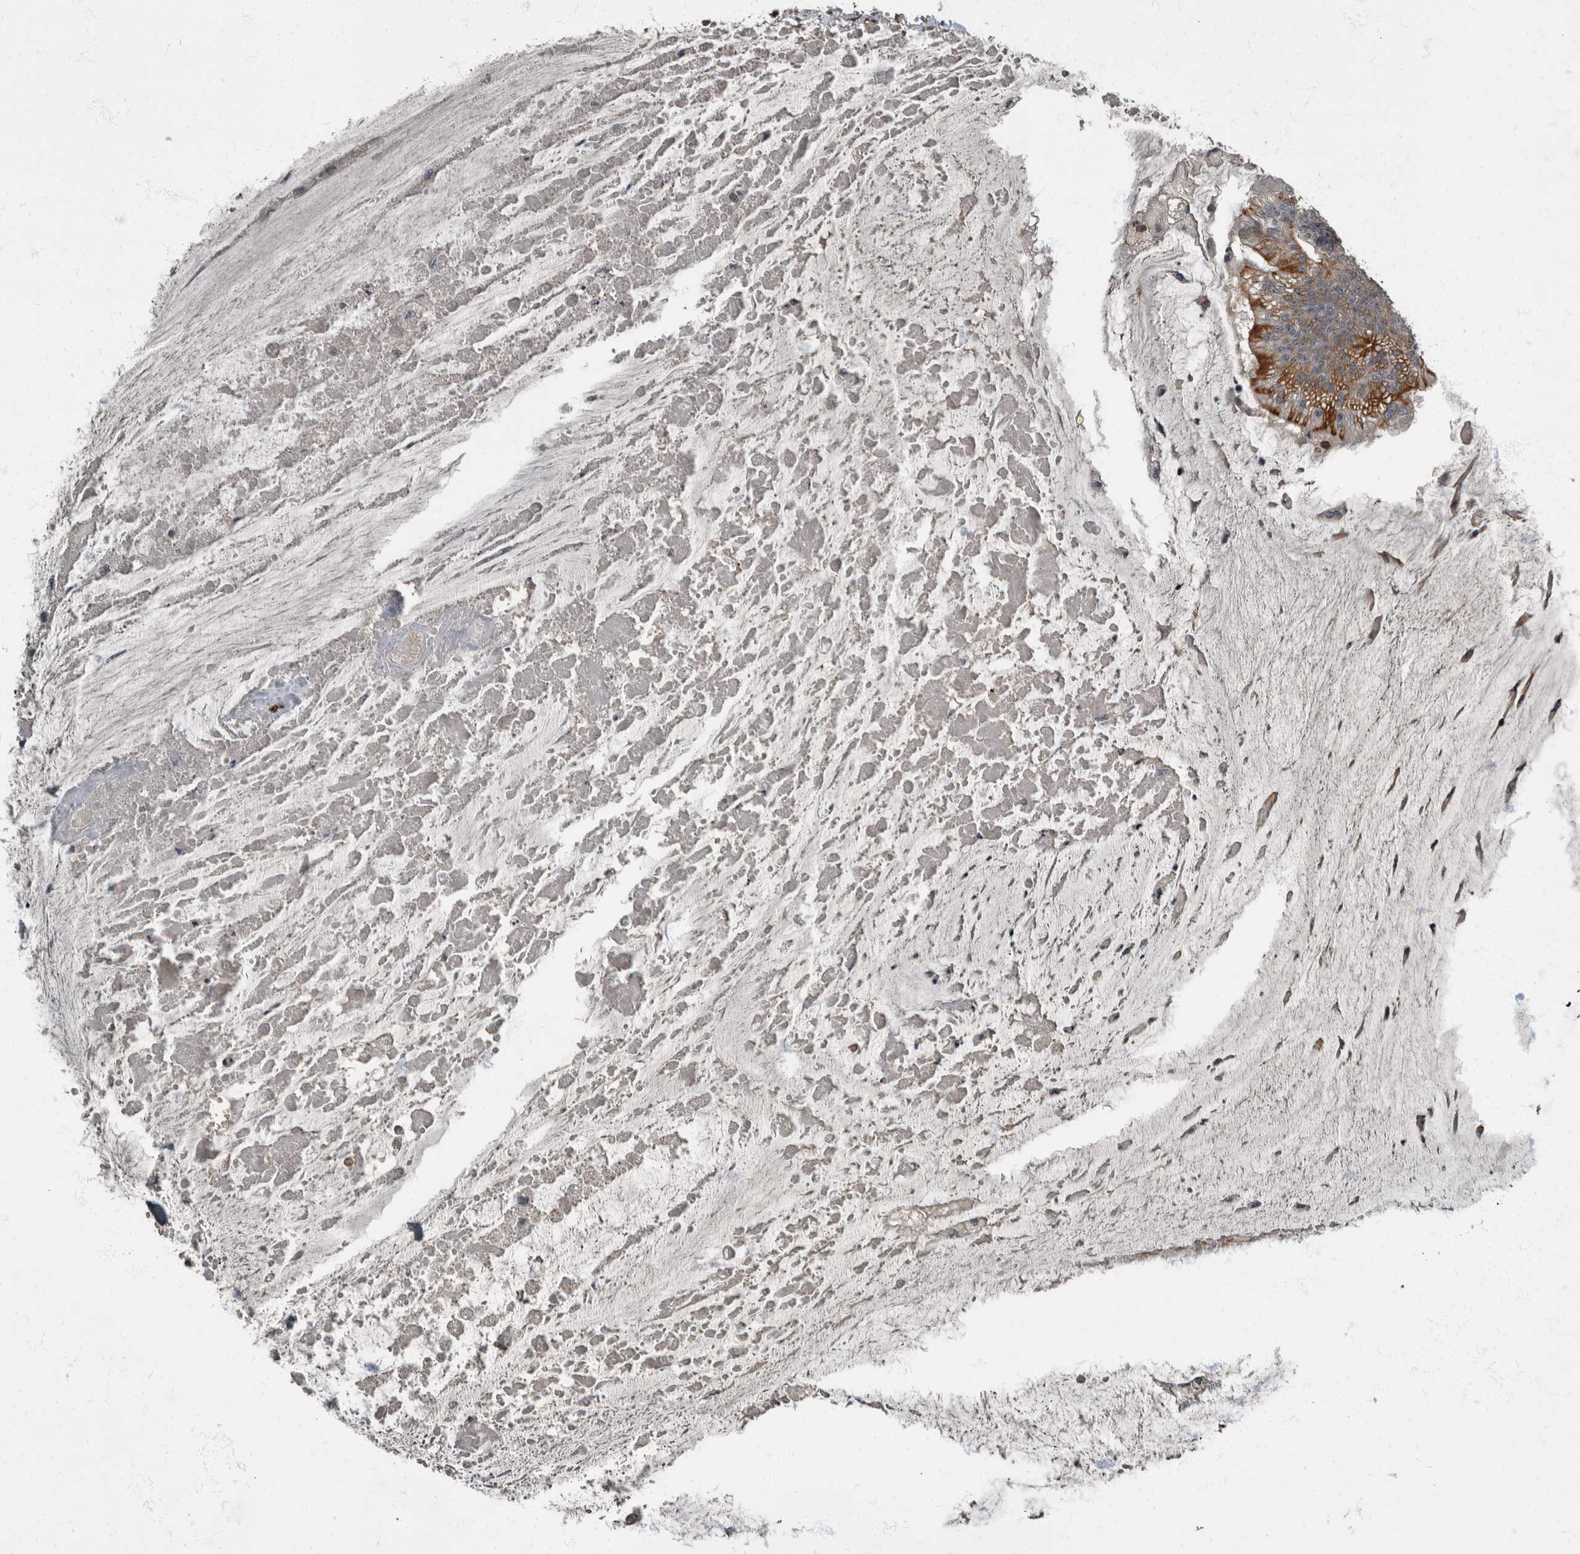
{"staining": {"intensity": "moderate", "quantity": ">75%", "location": "cytoplasmic/membranous"}, "tissue": "colorectal cancer", "cell_type": "Tumor cells", "image_type": "cancer", "snomed": [{"axis": "morphology", "description": "Adenoma, NOS"}, {"axis": "morphology", "description": "Adenocarcinoma, NOS"}, {"axis": "topography", "description": "Colon"}], "caption": "Immunohistochemical staining of colorectal adenocarcinoma demonstrates medium levels of moderate cytoplasmic/membranous protein positivity in approximately >75% of tumor cells.", "gene": "RABGGTB", "patient": {"sex": "male", "age": 79}}